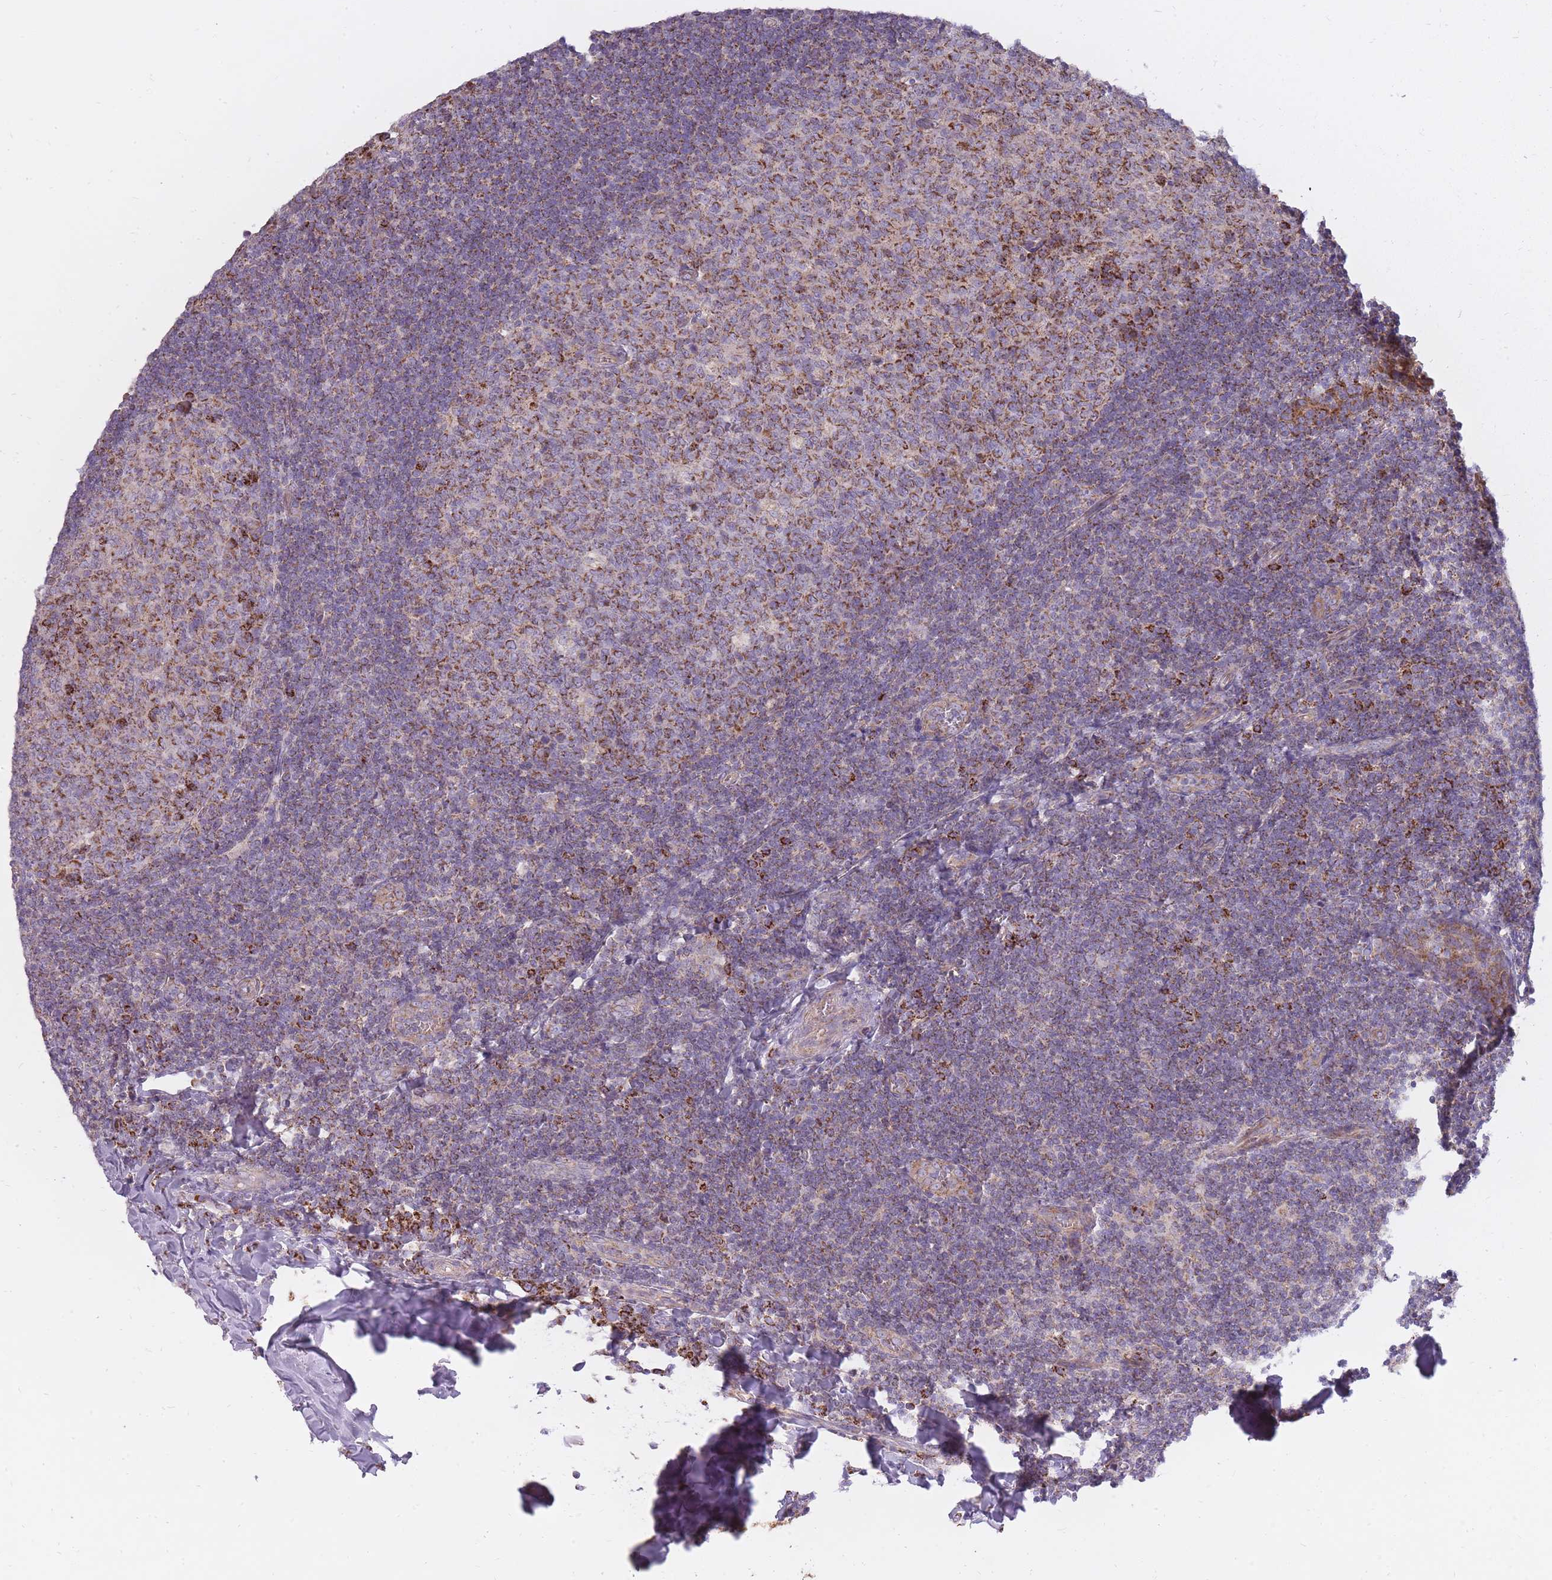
{"staining": {"intensity": "moderate", "quantity": ">75%", "location": "cytoplasmic/membranous"}, "tissue": "tonsil", "cell_type": "Germinal center cells", "image_type": "normal", "snomed": [{"axis": "morphology", "description": "Normal tissue, NOS"}, {"axis": "topography", "description": "Tonsil"}], "caption": "Immunohistochemical staining of benign human tonsil displays moderate cytoplasmic/membranous protein positivity in approximately >75% of germinal center cells. The protein of interest is shown in brown color, while the nuclei are stained blue.", "gene": "ALKBH4", "patient": {"sex": "male", "age": 27}}